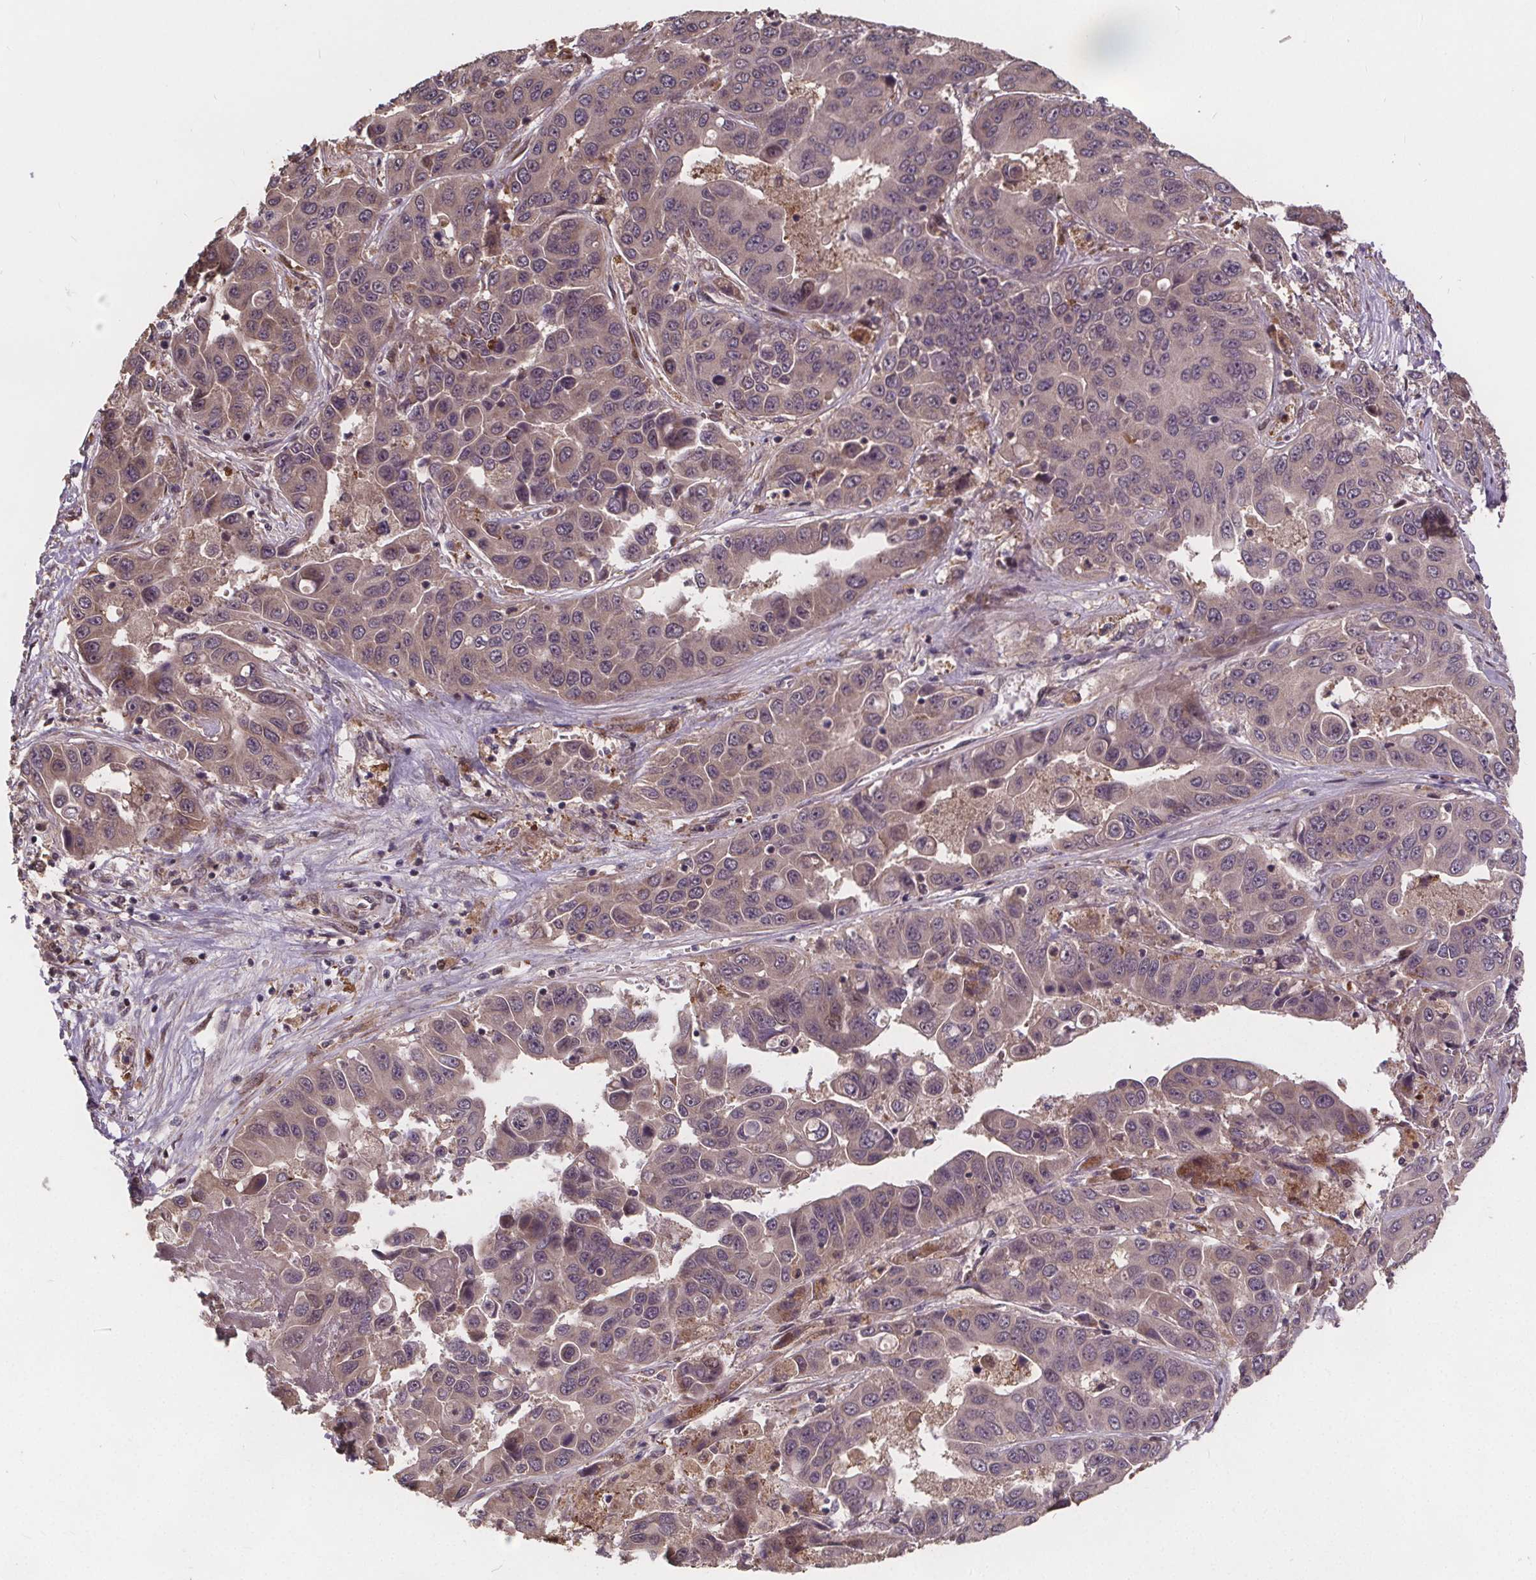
{"staining": {"intensity": "weak", "quantity": "<25%", "location": "cytoplasmic/membranous"}, "tissue": "liver cancer", "cell_type": "Tumor cells", "image_type": "cancer", "snomed": [{"axis": "morphology", "description": "Cholangiocarcinoma"}, {"axis": "topography", "description": "Liver"}], "caption": "Human liver cancer (cholangiocarcinoma) stained for a protein using immunohistochemistry exhibits no staining in tumor cells.", "gene": "USP9X", "patient": {"sex": "female", "age": 52}}